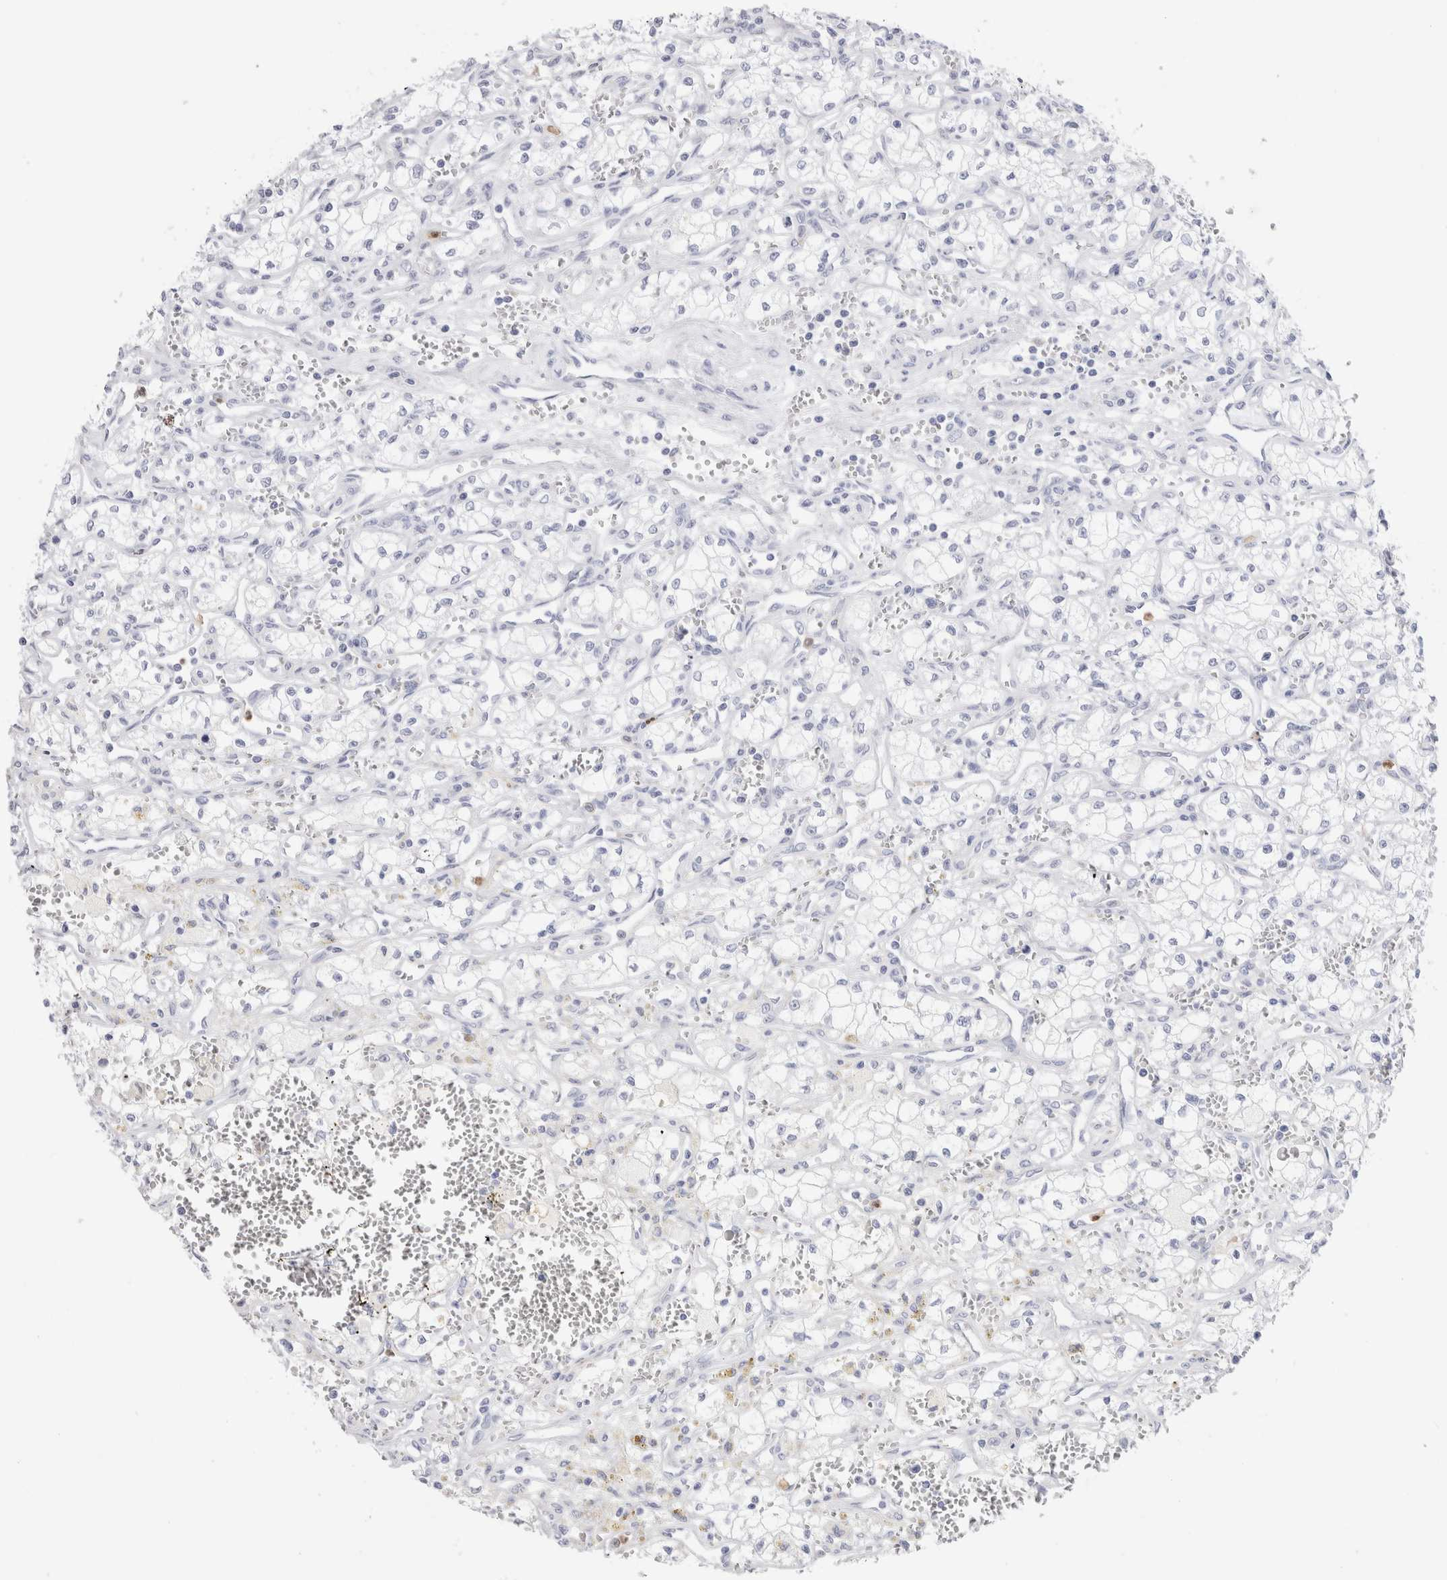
{"staining": {"intensity": "negative", "quantity": "none", "location": "none"}, "tissue": "renal cancer", "cell_type": "Tumor cells", "image_type": "cancer", "snomed": [{"axis": "morphology", "description": "Adenocarcinoma, NOS"}, {"axis": "topography", "description": "Kidney"}], "caption": "DAB immunohistochemical staining of human renal adenocarcinoma shows no significant positivity in tumor cells. (Immunohistochemistry, brightfield microscopy, high magnification).", "gene": "SLC10A5", "patient": {"sex": "male", "age": 59}}